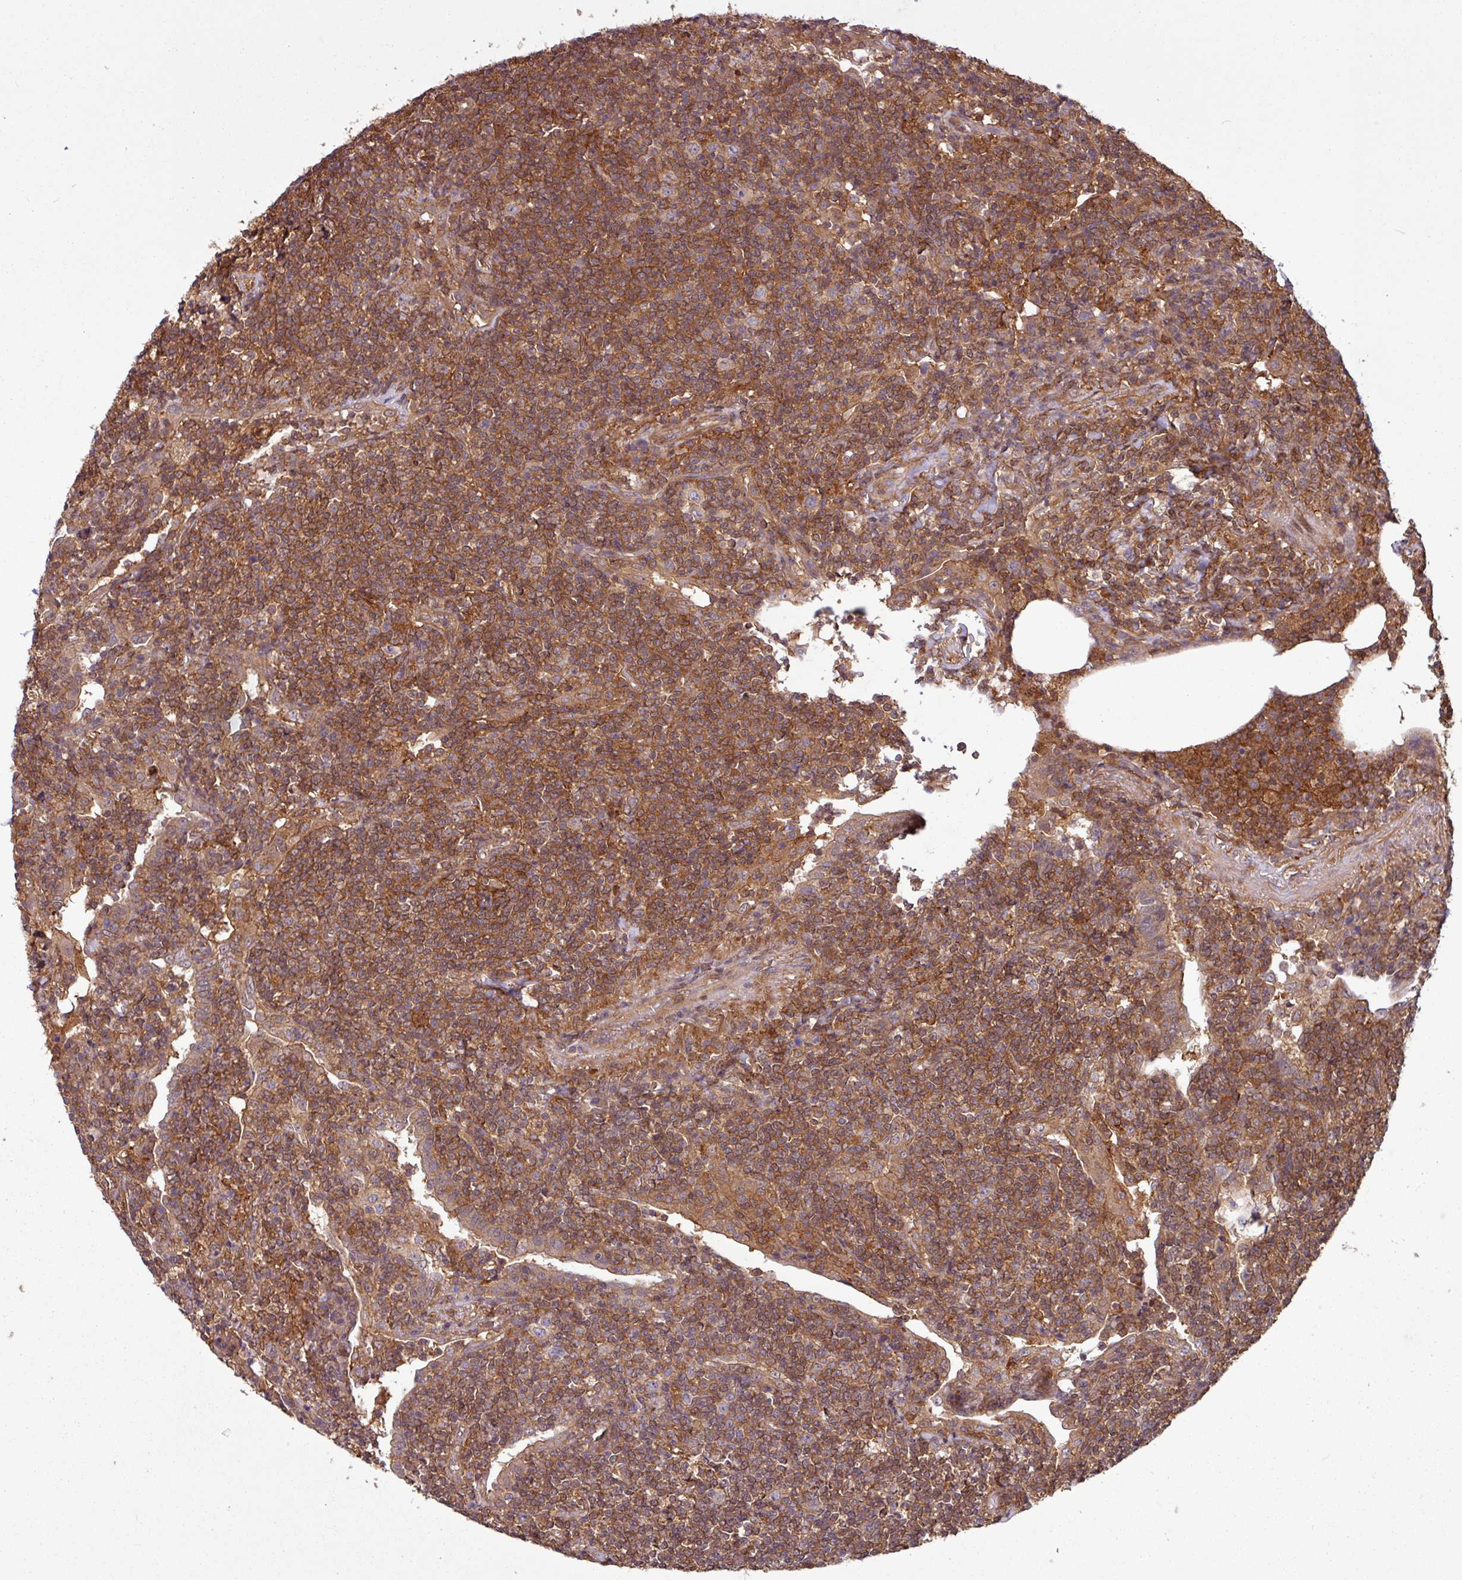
{"staining": {"intensity": "moderate", "quantity": ">75%", "location": "cytoplasmic/membranous"}, "tissue": "lymphoma", "cell_type": "Tumor cells", "image_type": "cancer", "snomed": [{"axis": "morphology", "description": "Malignant lymphoma, non-Hodgkin's type, Low grade"}, {"axis": "topography", "description": "Lung"}], "caption": "This photomicrograph displays IHC staining of lymphoma, with medium moderate cytoplasmic/membranous expression in approximately >75% of tumor cells.", "gene": "SH3BGRL", "patient": {"sex": "female", "age": 71}}